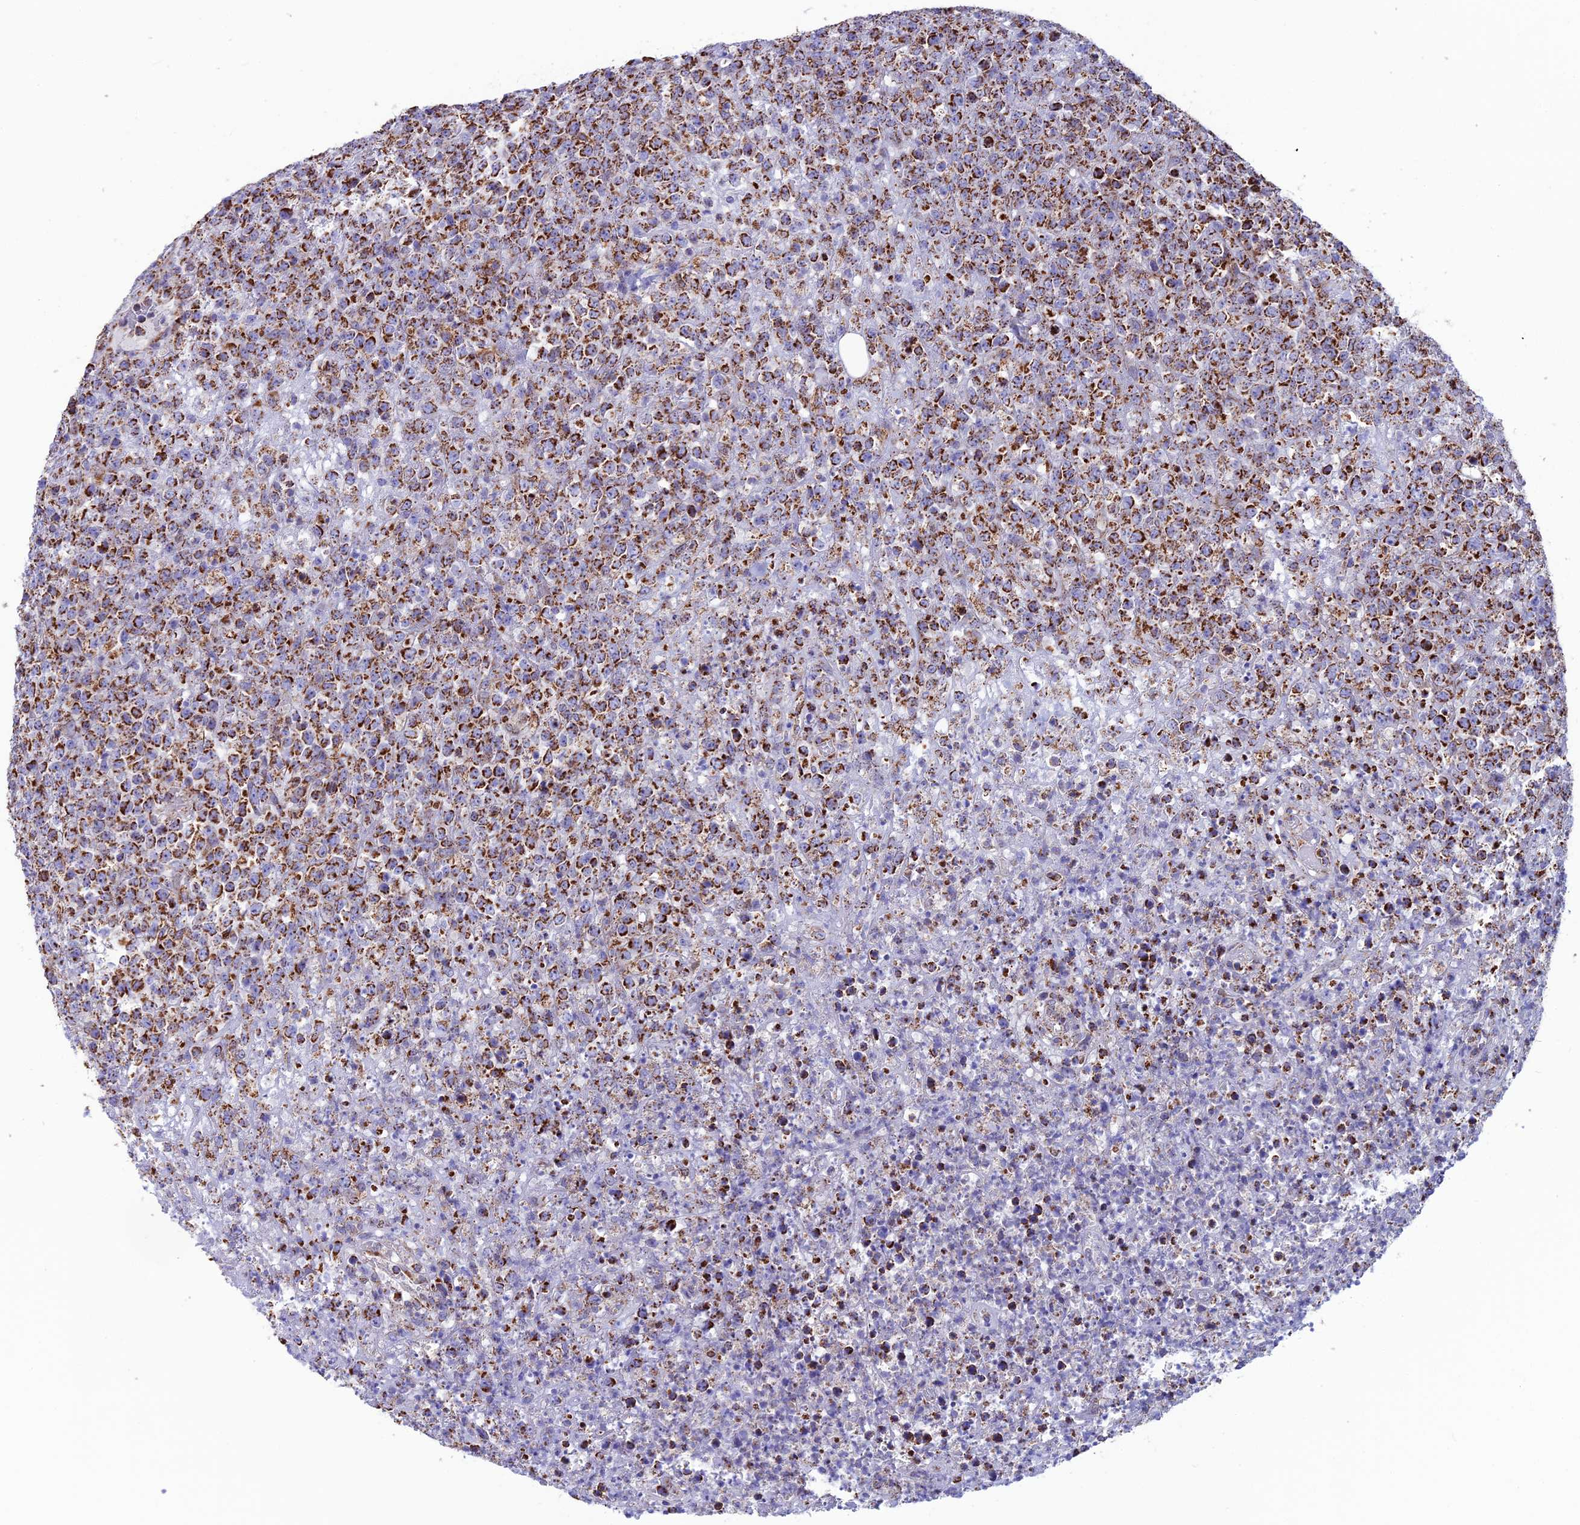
{"staining": {"intensity": "strong", "quantity": ">75%", "location": "cytoplasmic/membranous"}, "tissue": "lymphoma", "cell_type": "Tumor cells", "image_type": "cancer", "snomed": [{"axis": "morphology", "description": "Malignant lymphoma, non-Hodgkin's type, High grade"}, {"axis": "topography", "description": "Colon"}], "caption": "This histopathology image displays lymphoma stained with immunohistochemistry (IHC) to label a protein in brown. The cytoplasmic/membranous of tumor cells show strong positivity for the protein. Nuclei are counter-stained blue.", "gene": "CS", "patient": {"sex": "female", "age": 53}}